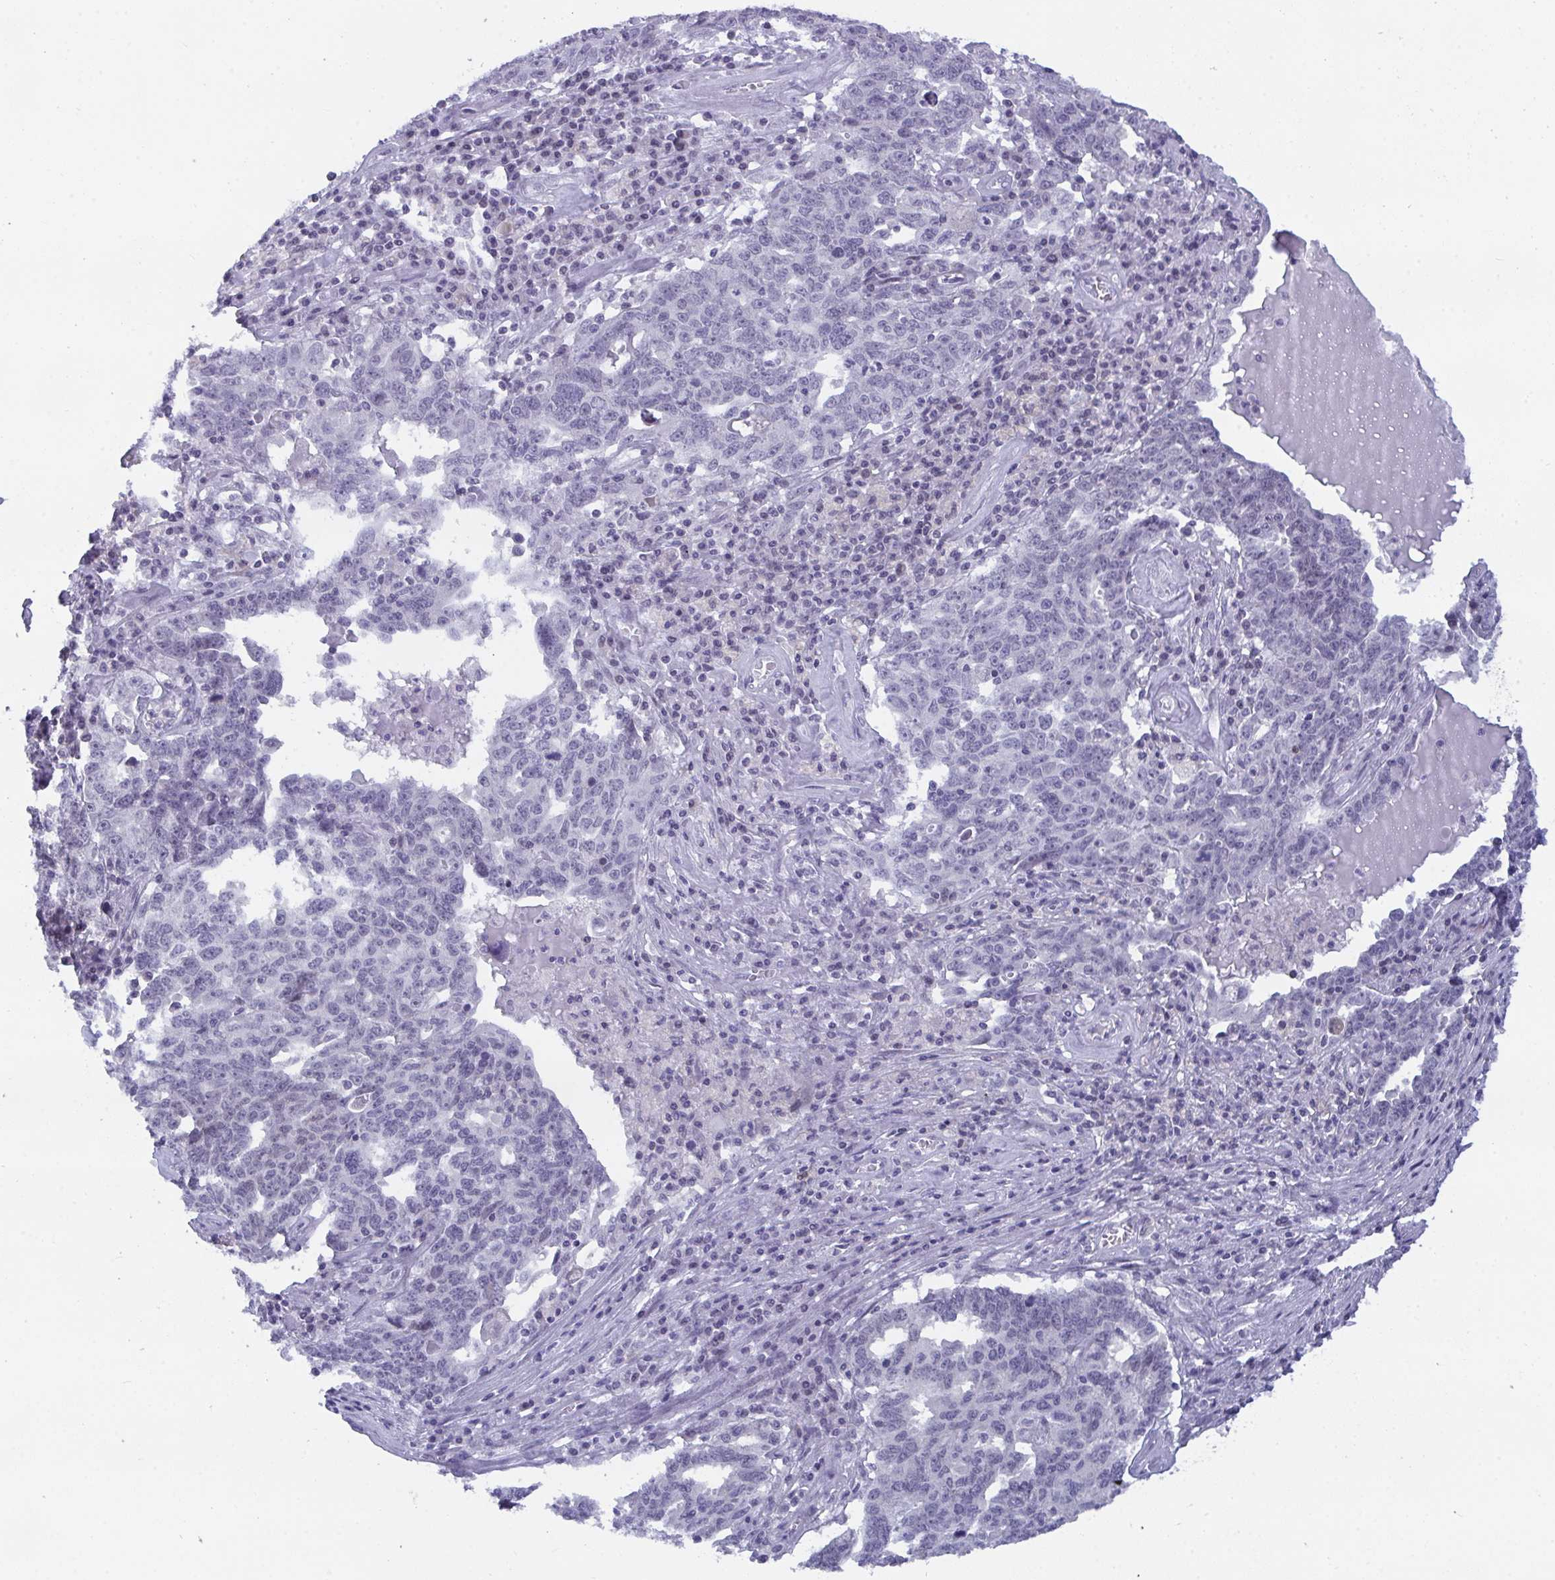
{"staining": {"intensity": "negative", "quantity": "none", "location": "none"}, "tissue": "ovarian cancer", "cell_type": "Tumor cells", "image_type": "cancer", "snomed": [{"axis": "morphology", "description": "Carcinoma, endometroid"}, {"axis": "topography", "description": "Ovary"}], "caption": "DAB (3,3'-diaminobenzidine) immunohistochemical staining of endometroid carcinoma (ovarian) displays no significant staining in tumor cells.", "gene": "BMAL2", "patient": {"sex": "female", "age": 62}}